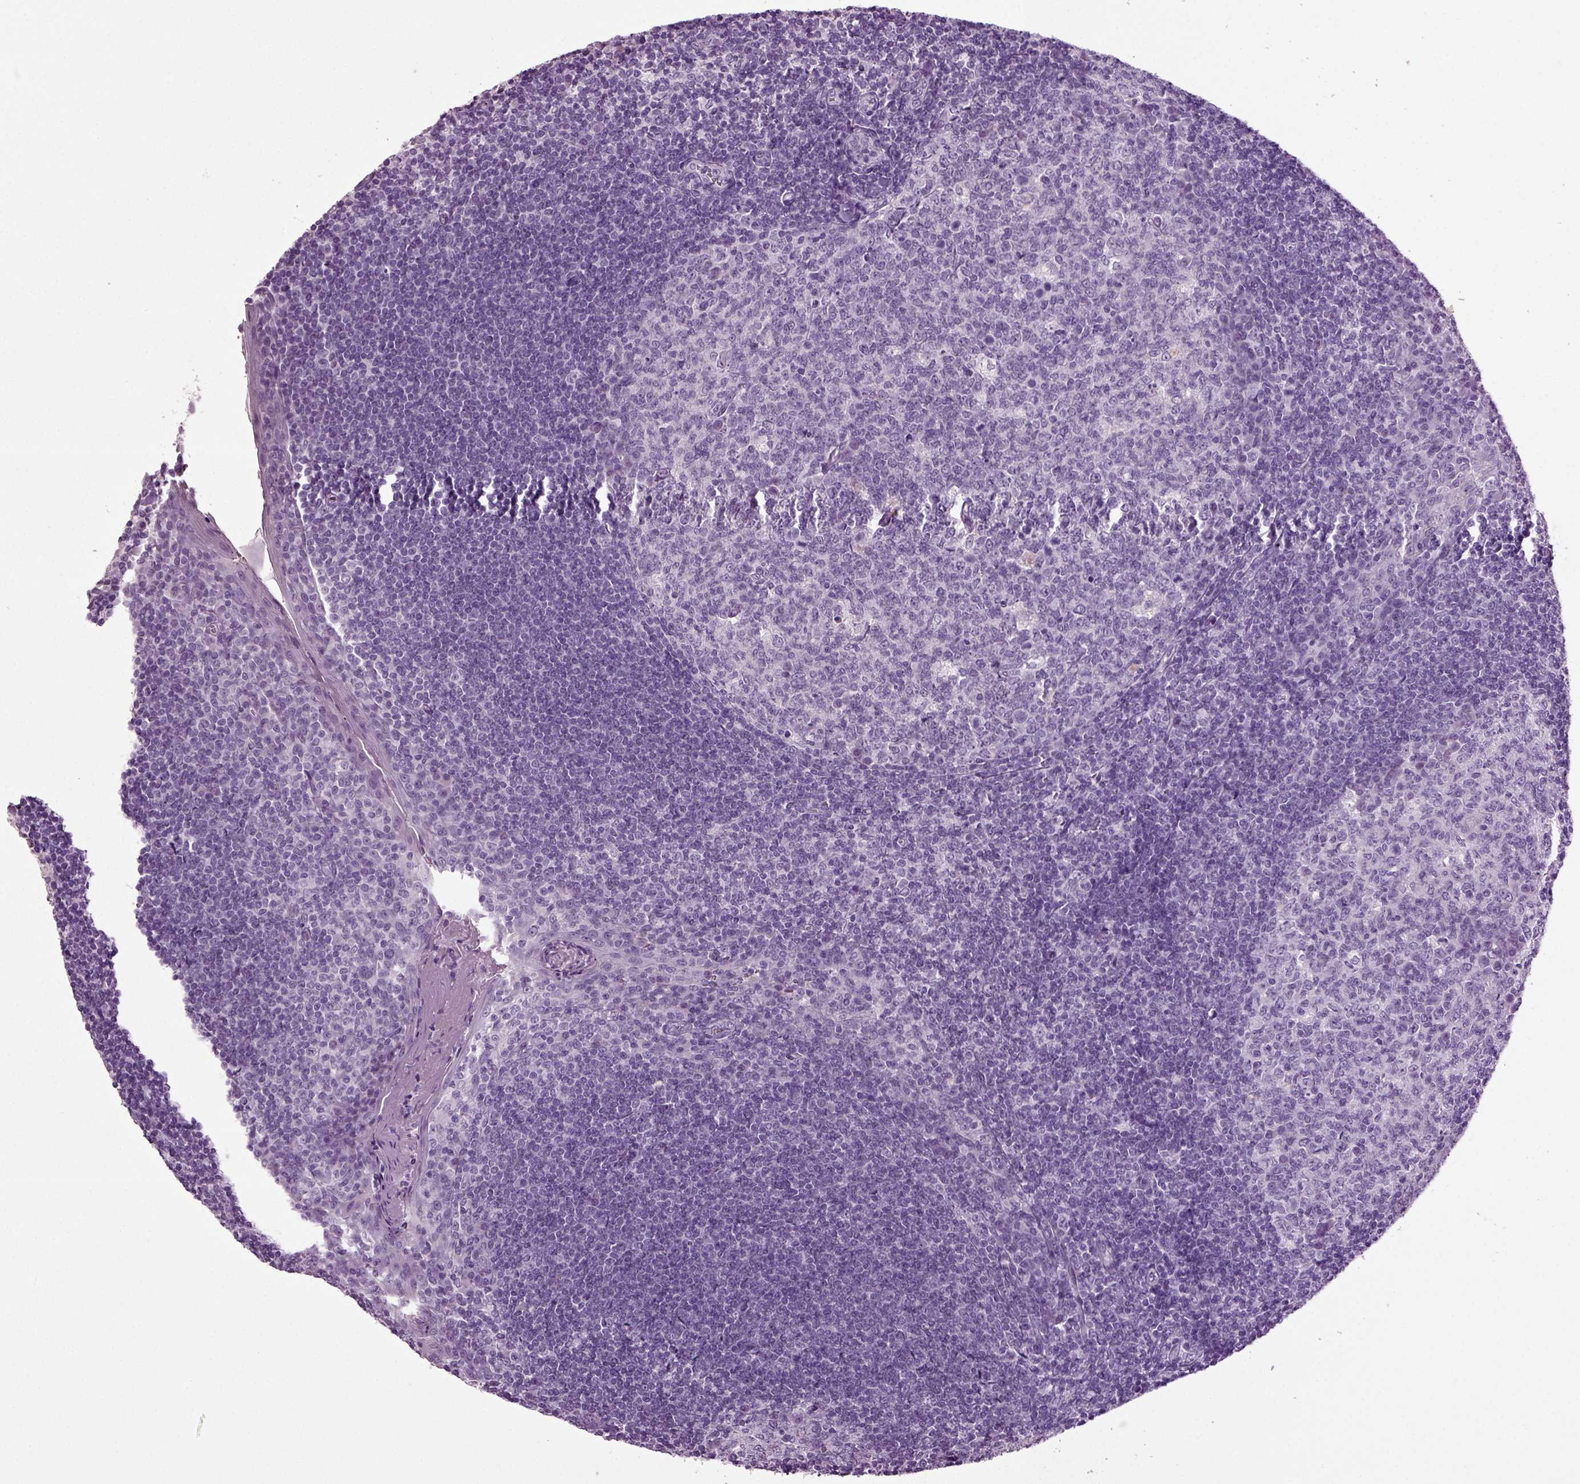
{"staining": {"intensity": "negative", "quantity": "none", "location": "none"}, "tissue": "tonsil", "cell_type": "Germinal center cells", "image_type": "normal", "snomed": [{"axis": "morphology", "description": "Normal tissue, NOS"}, {"axis": "topography", "description": "Tonsil"}], "caption": "IHC micrograph of unremarkable tonsil: human tonsil stained with DAB (3,3'-diaminobenzidine) demonstrates no significant protein positivity in germinal center cells. (Stains: DAB (3,3'-diaminobenzidine) immunohistochemistry with hematoxylin counter stain, Microscopy: brightfield microscopy at high magnification).", "gene": "SLC17A6", "patient": {"sex": "female", "age": 13}}